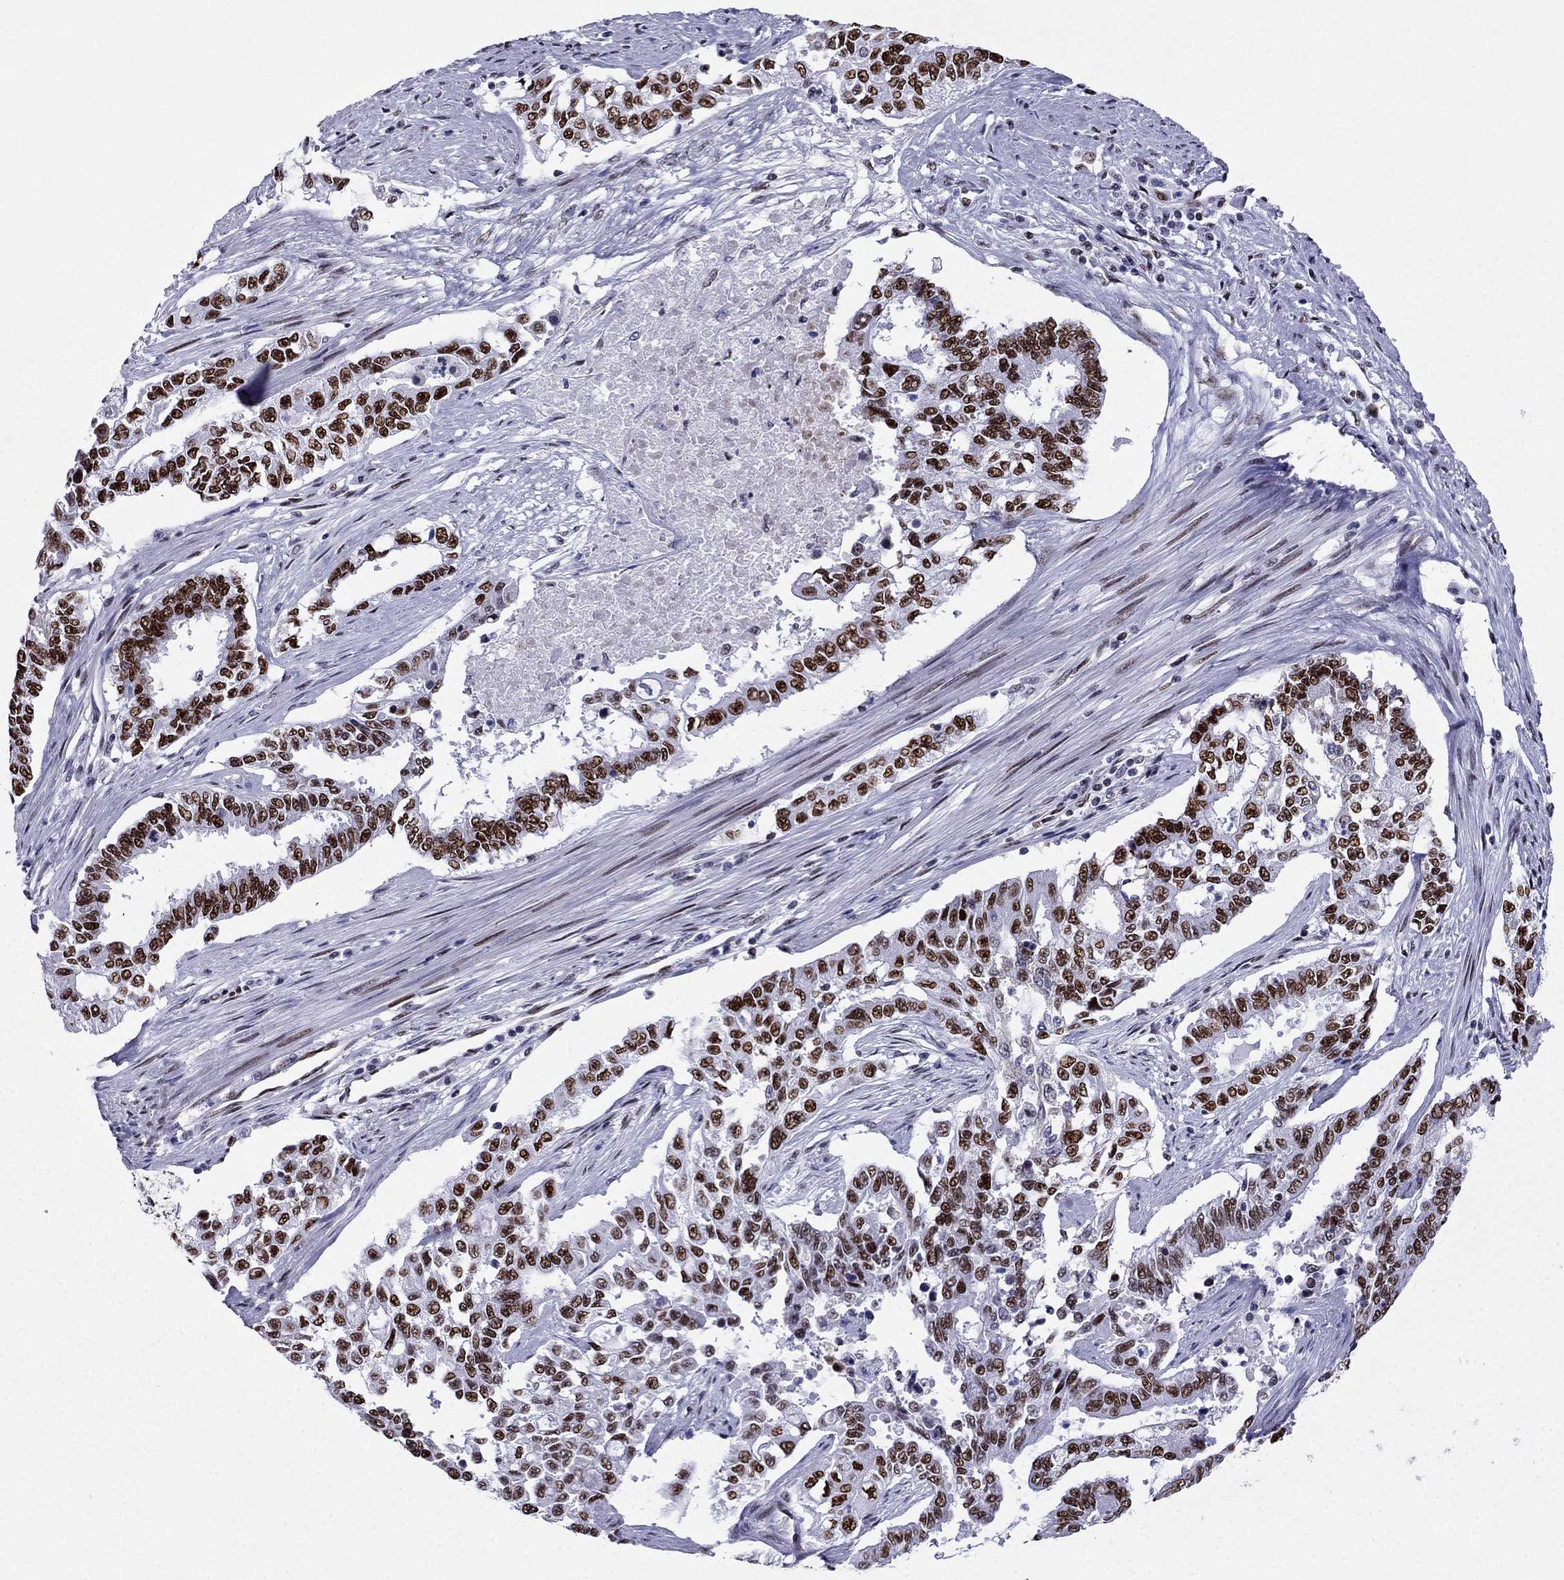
{"staining": {"intensity": "strong", "quantity": ">75%", "location": "nuclear"}, "tissue": "endometrial cancer", "cell_type": "Tumor cells", "image_type": "cancer", "snomed": [{"axis": "morphology", "description": "Adenocarcinoma, NOS"}, {"axis": "topography", "description": "Uterus"}], "caption": "Protein staining by immunohistochemistry (IHC) shows strong nuclear staining in about >75% of tumor cells in endometrial cancer (adenocarcinoma).", "gene": "PPM1G", "patient": {"sex": "female", "age": 59}}